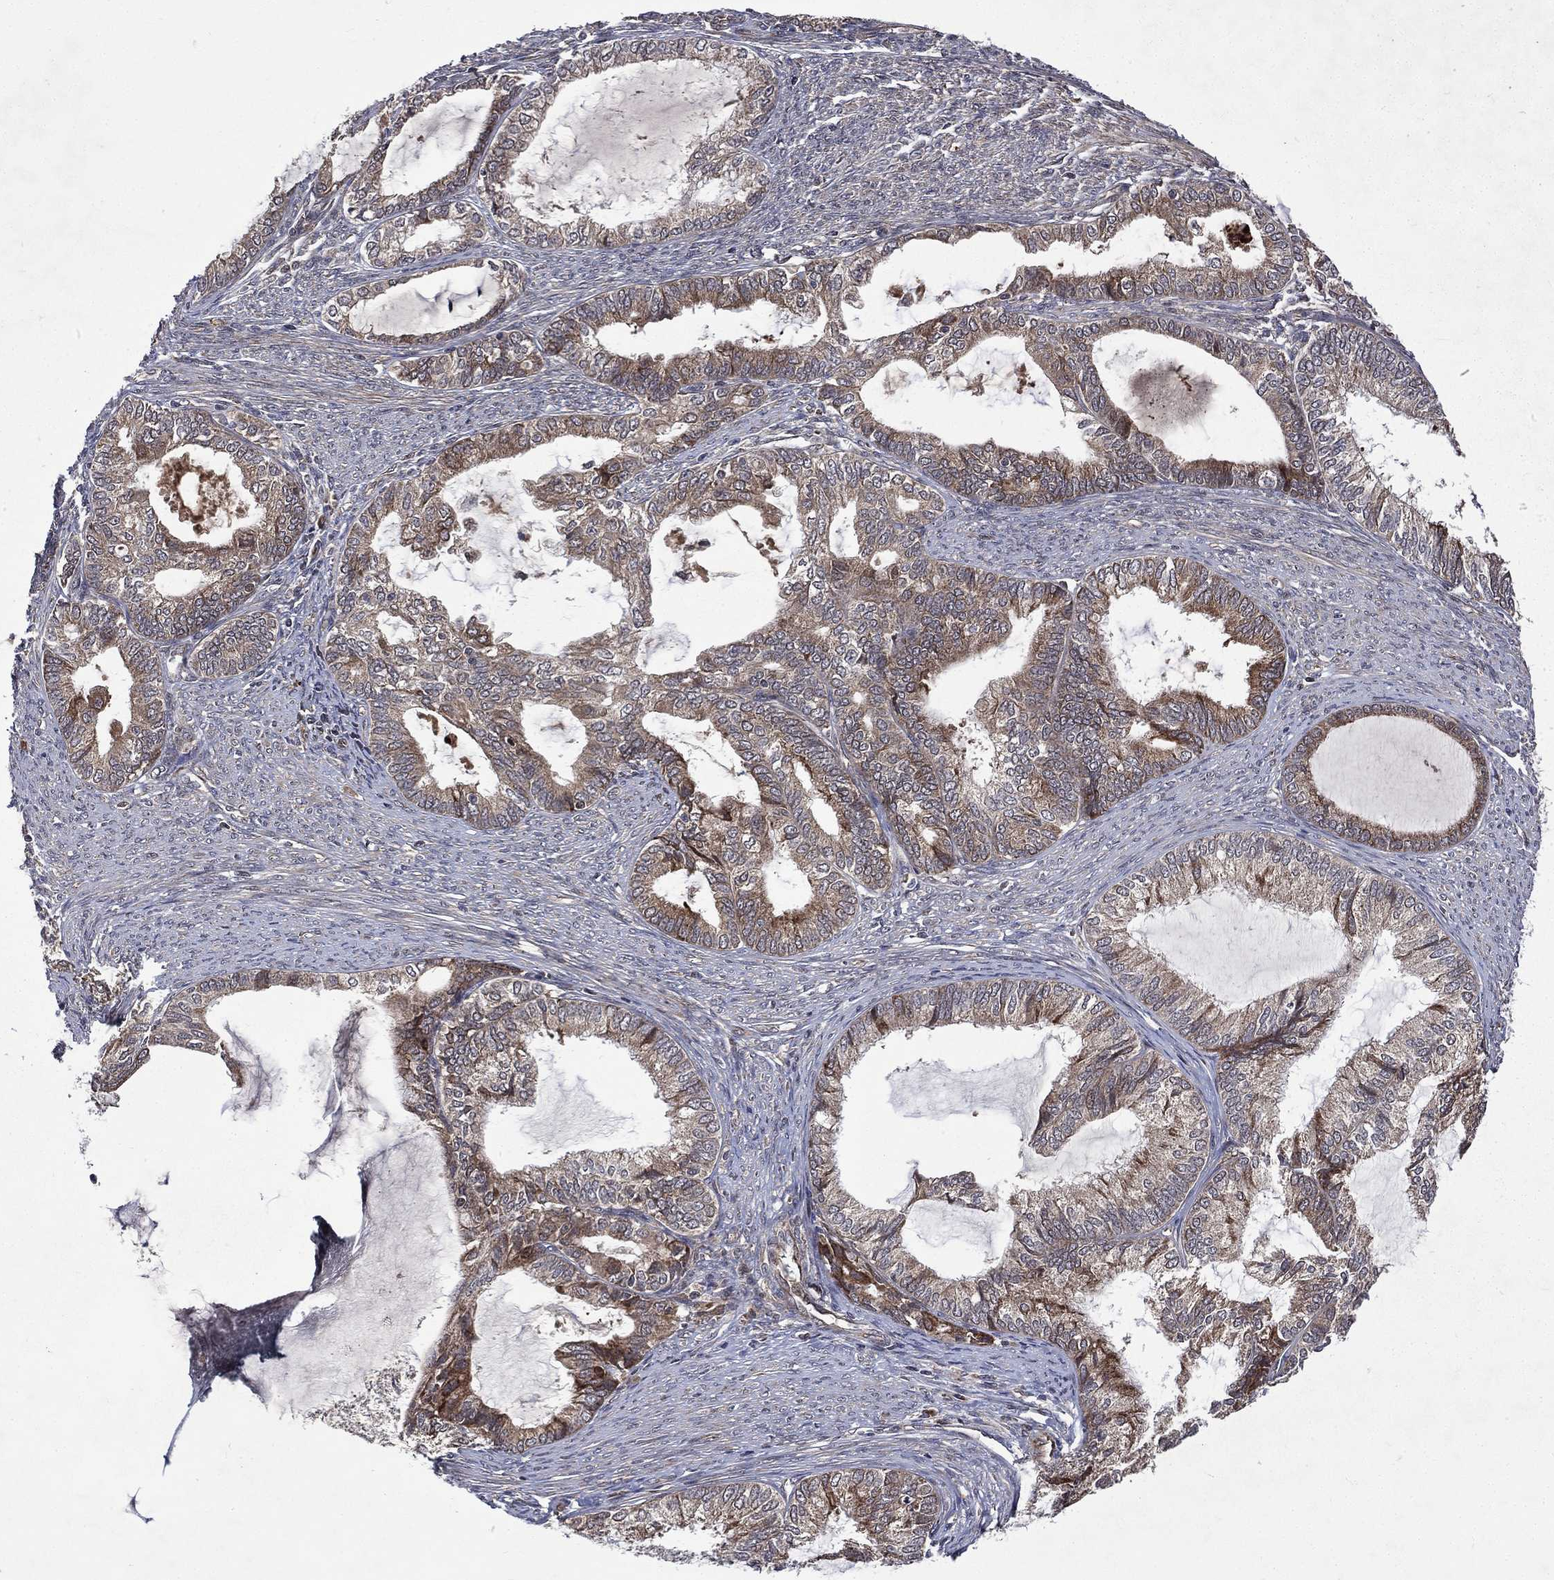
{"staining": {"intensity": "moderate", "quantity": "25%-75%", "location": "cytoplasmic/membranous"}, "tissue": "endometrial cancer", "cell_type": "Tumor cells", "image_type": "cancer", "snomed": [{"axis": "morphology", "description": "Adenocarcinoma, NOS"}, {"axis": "topography", "description": "Endometrium"}], "caption": "The micrograph displays staining of adenocarcinoma (endometrial), revealing moderate cytoplasmic/membranous protein expression (brown color) within tumor cells.", "gene": "RAB11FIP4", "patient": {"sex": "female", "age": 86}}